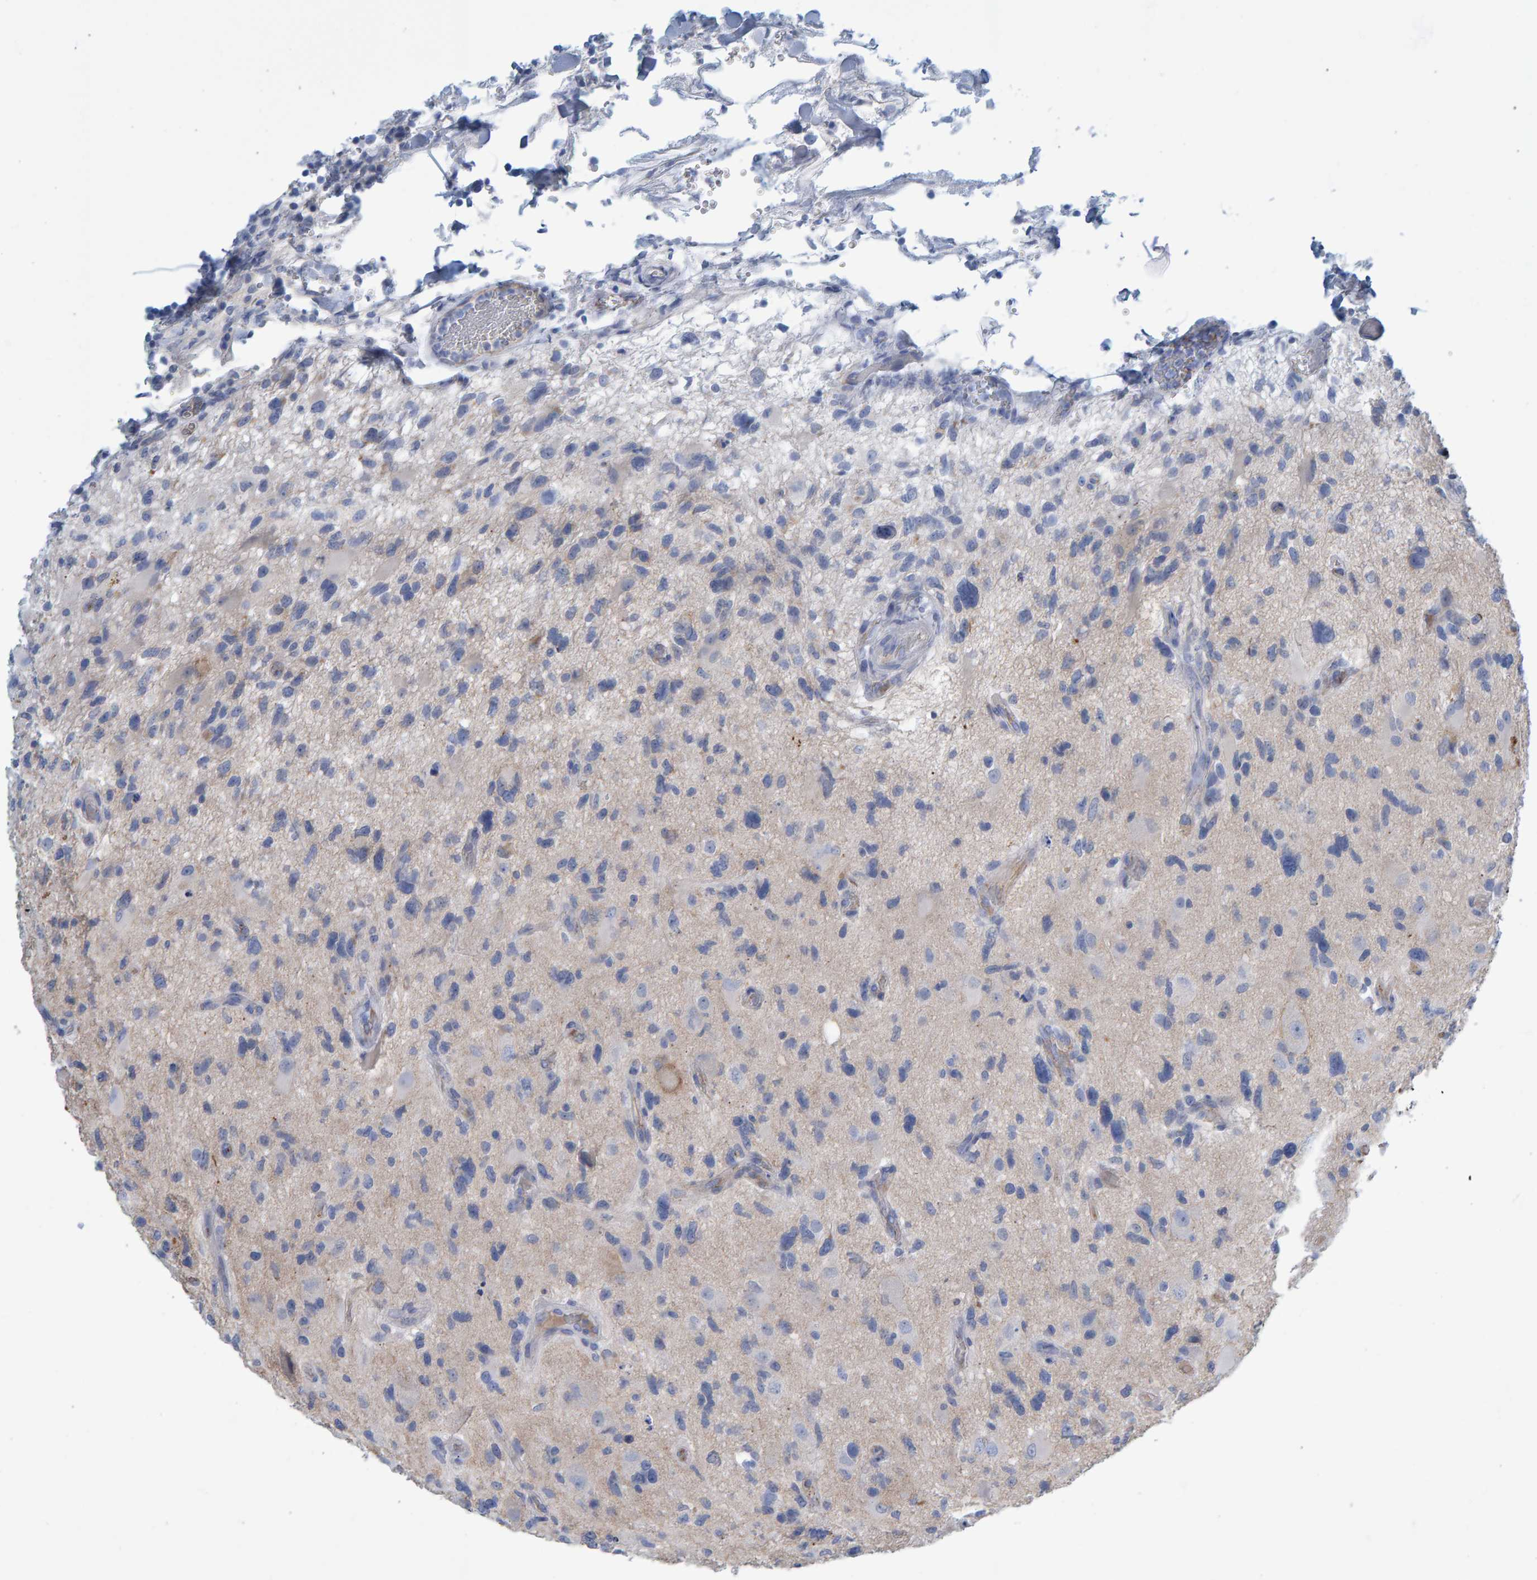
{"staining": {"intensity": "negative", "quantity": "none", "location": "none"}, "tissue": "glioma", "cell_type": "Tumor cells", "image_type": "cancer", "snomed": [{"axis": "morphology", "description": "Glioma, malignant, High grade"}, {"axis": "topography", "description": "Brain"}], "caption": "Malignant glioma (high-grade) stained for a protein using immunohistochemistry (IHC) exhibits no positivity tumor cells.", "gene": "SLC34A3", "patient": {"sex": "male", "age": 33}}